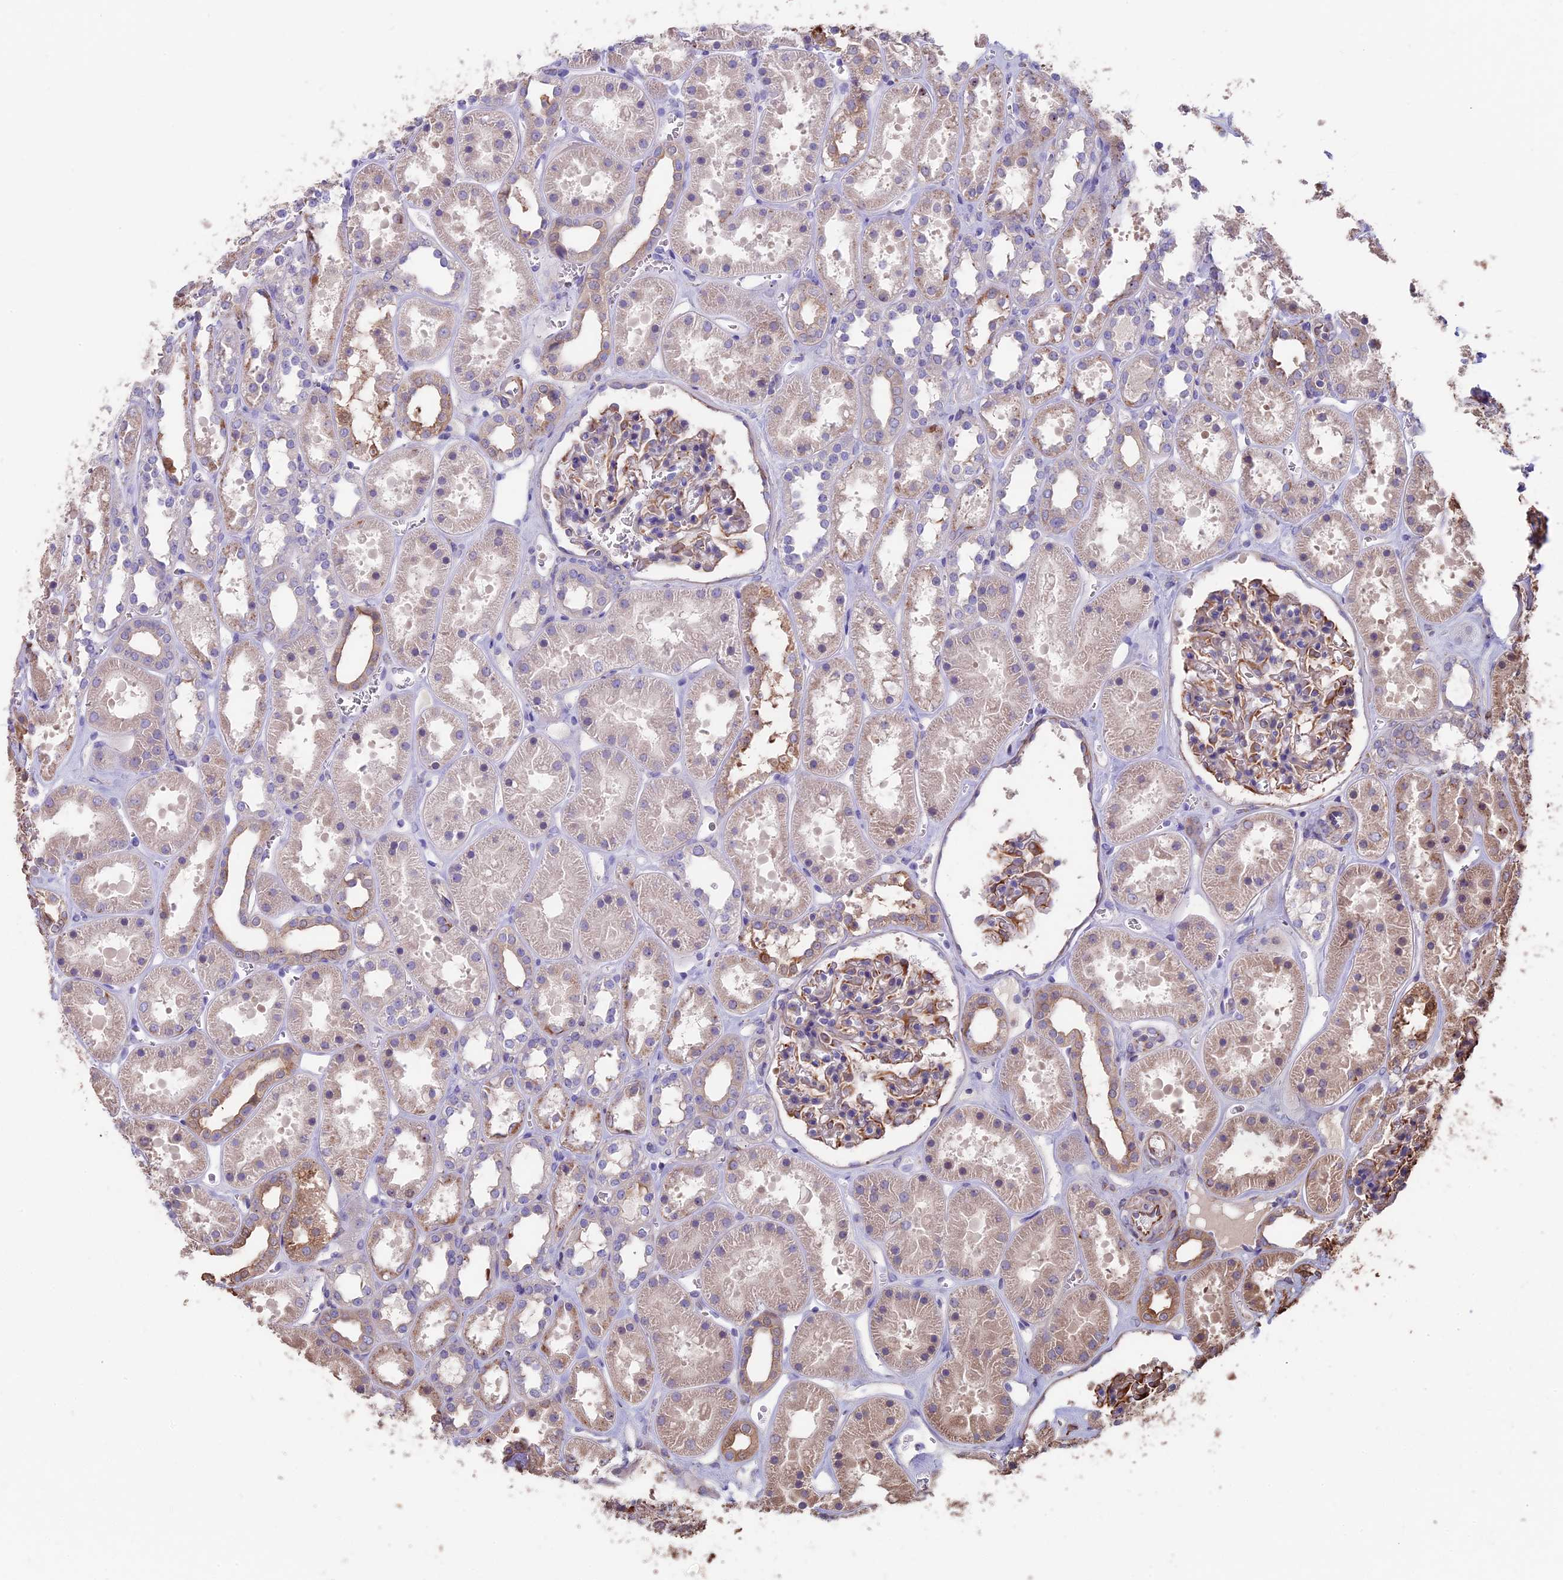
{"staining": {"intensity": "weak", "quantity": "<25%", "location": "cytoplasmic/membranous"}, "tissue": "kidney", "cell_type": "Cells in glomeruli", "image_type": "normal", "snomed": [{"axis": "morphology", "description": "Normal tissue, NOS"}, {"axis": "topography", "description": "Kidney"}], "caption": "IHC micrograph of unremarkable kidney: kidney stained with DAB displays no significant protein positivity in cells in glomeruli.", "gene": "SEH1L", "patient": {"sex": "female", "age": 41}}